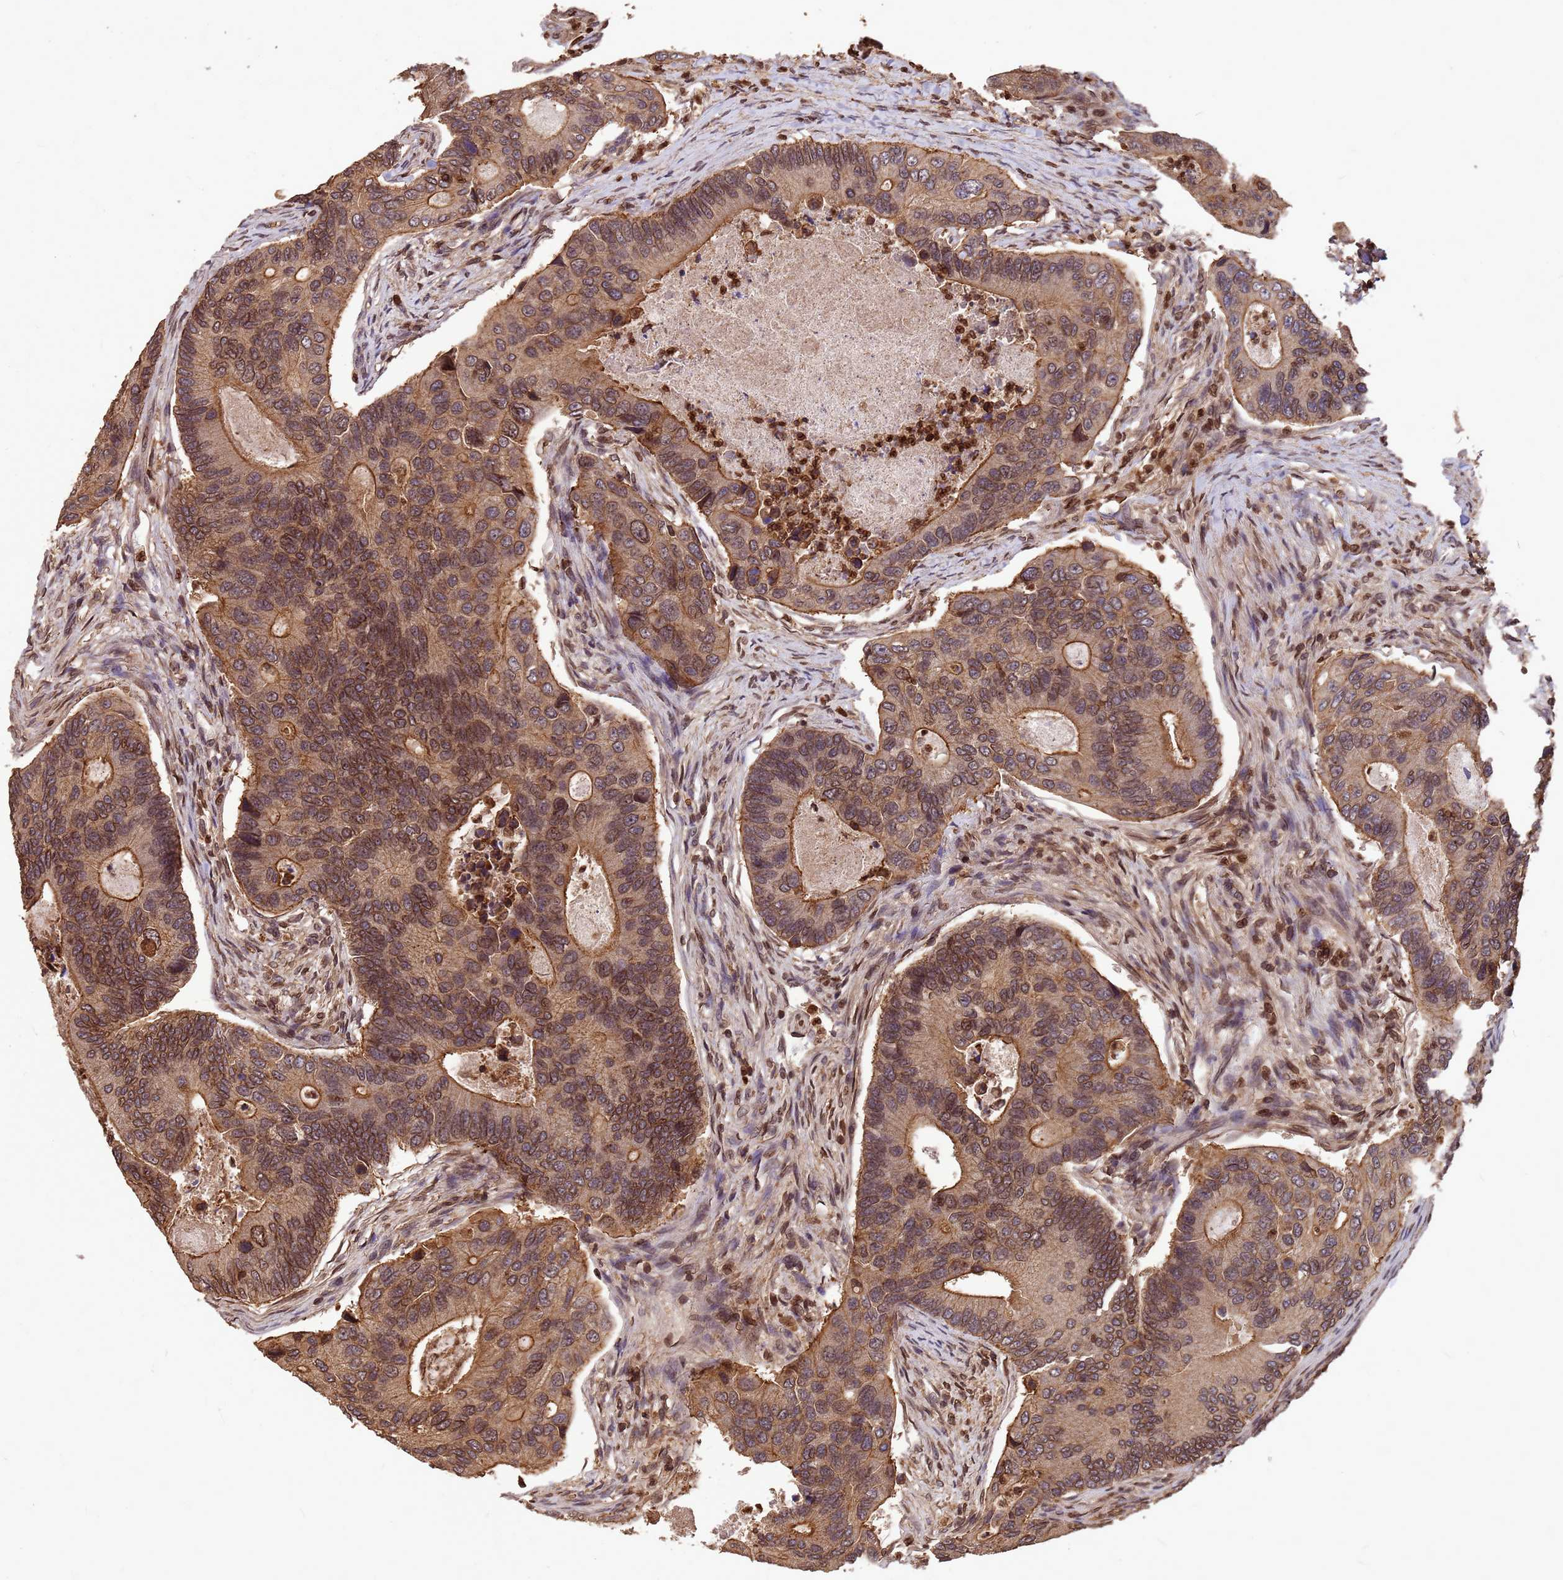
{"staining": {"intensity": "moderate", "quantity": ">75%", "location": "cytoplasmic/membranous,nuclear"}, "tissue": "colorectal cancer", "cell_type": "Tumor cells", "image_type": "cancer", "snomed": [{"axis": "morphology", "description": "Adenocarcinoma, NOS"}, {"axis": "topography", "description": "Colon"}], "caption": "Adenocarcinoma (colorectal) tissue reveals moderate cytoplasmic/membranous and nuclear expression in about >75% of tumor cells, visualized by immunohistochemistry. The protein of interest is stained brown, and the nuclei are stained in blue (DAB (3,3'-diaminobenzidine) IHC with brightfield microscopy, high magnification).", "gene": "C1orf35", "patient": {"sex": "female", "age": 67}}